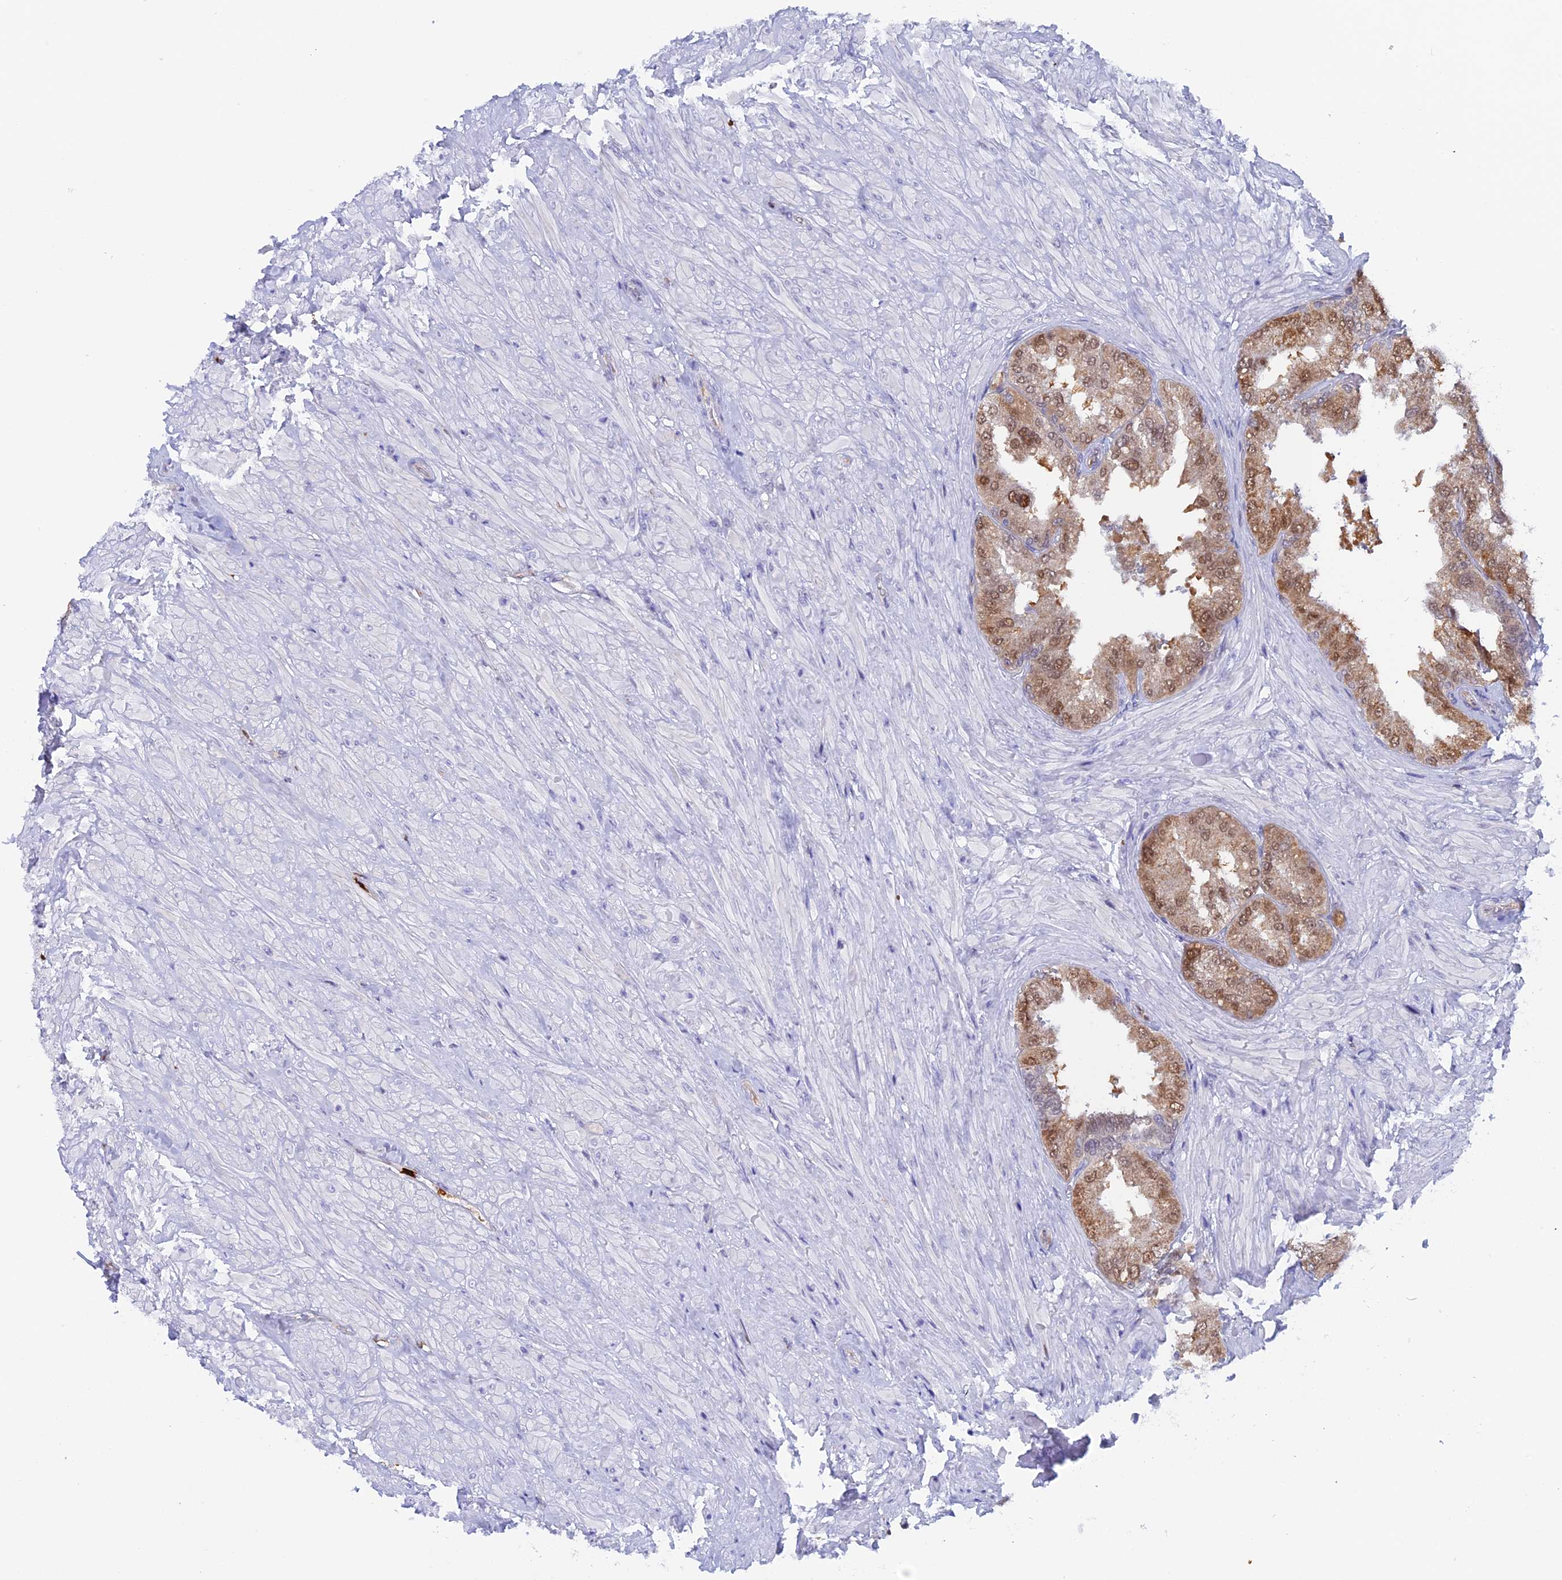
{"staining": {"intensity": "moderate", "quantity": "<25%", "location": "nuclear"}, "tissue": "seminal vesicle", "cell_type": "Glandular cells", "image_type": "normal", "snomed": [{"axis": "morphology", "description": "Normal tissue, NOS"}, {"axis": "topography", "description": "Seminal veicle"}, {"axis": "topography", "description": "Peripheral nerve tissue"}], "caption": "Moderate nuclear protein positivity is seen in approximately <25% of glandular cells in seminal vesicle.", "gene": "SLC26A1", "patient": {"sex": "male", "age": 63}}